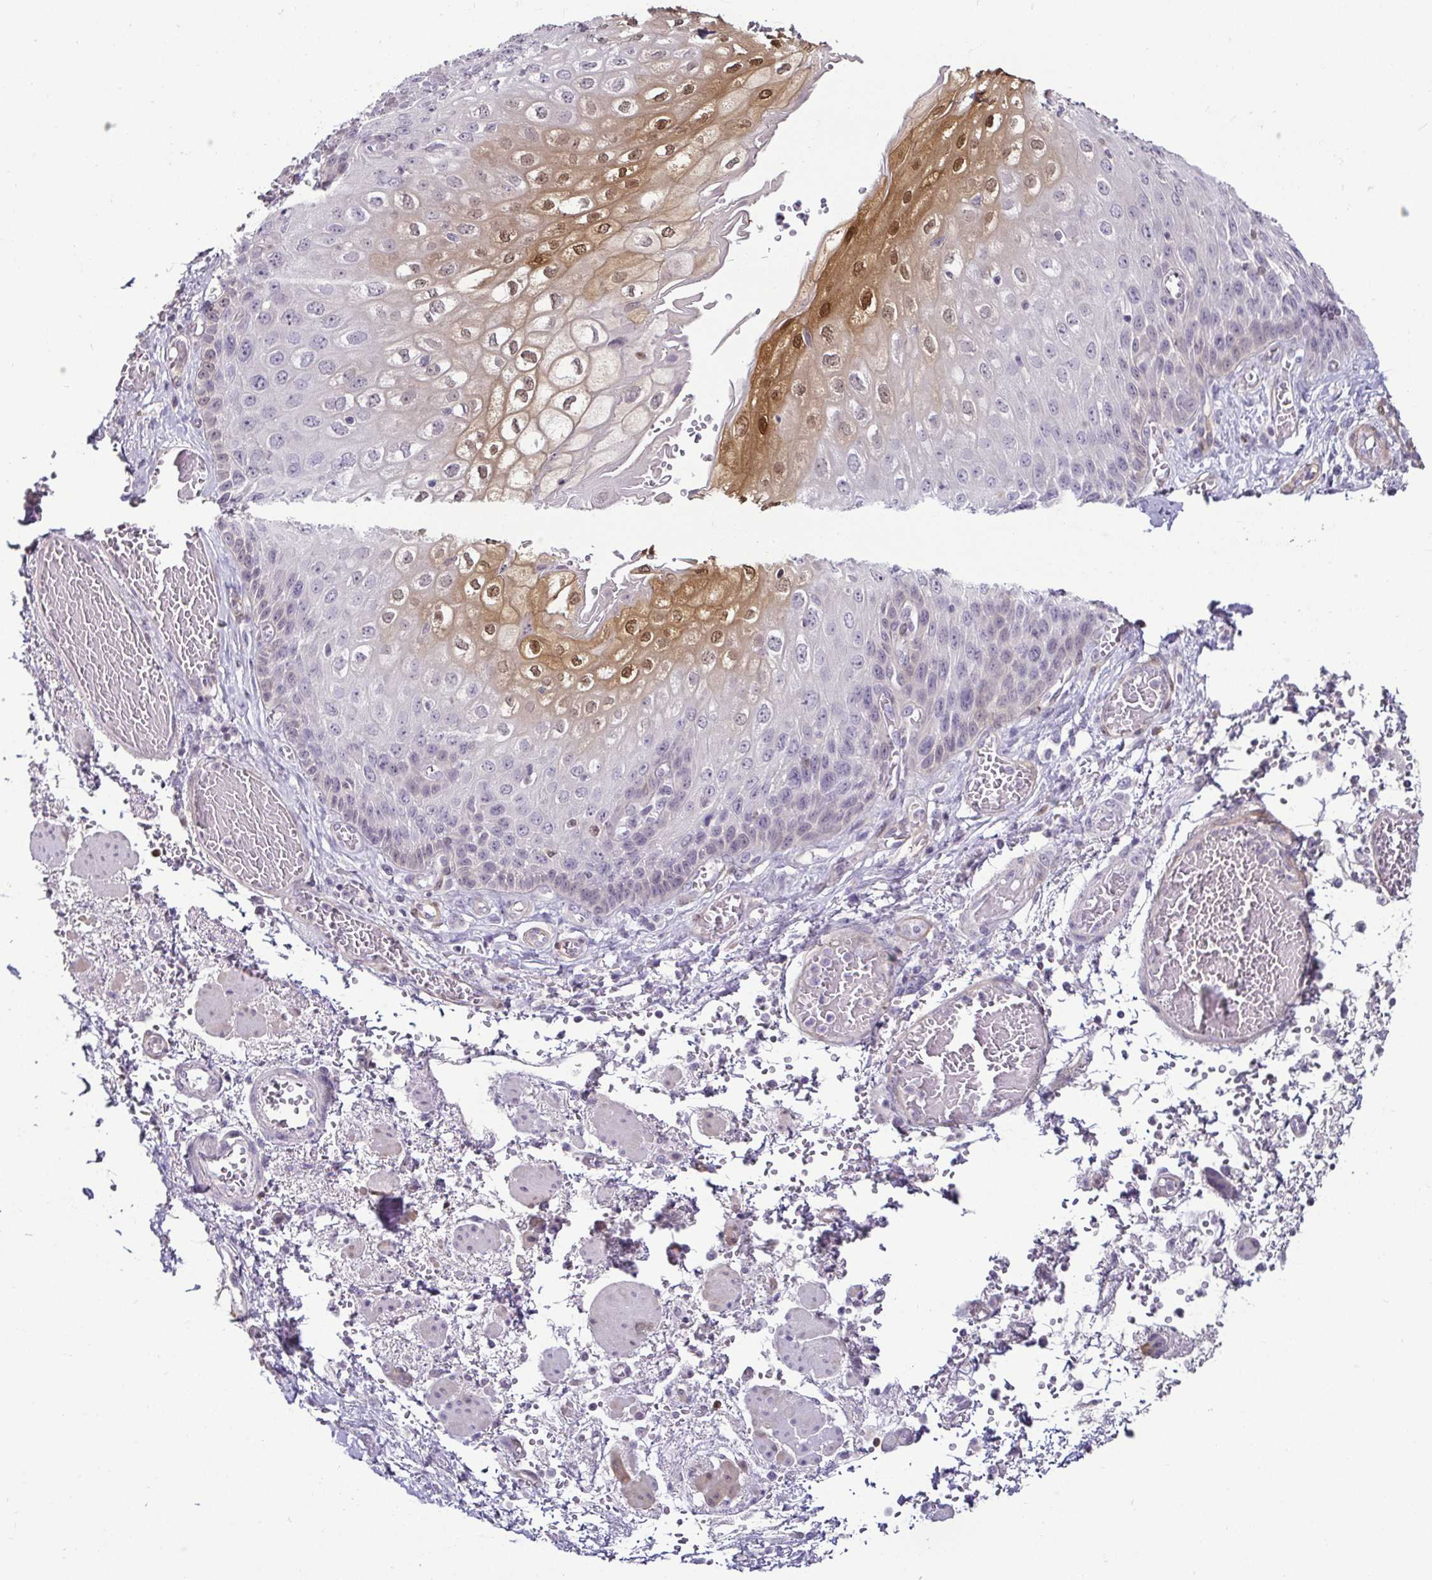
{"staining": {"intensity": "moderate", "quantity": "<25%", "location": "cytoplasmic/membranous,nuclear"}, "tissue": "esophagus", "cell_type": "Squamous epithelial cells", "image_type": "normal", "snomed": [{"axis": "morphology", "description": "Normal tissue, NOS"}, {"axis": "morphology", "description": "Adenocarcinoma, NOS"}, {"axis": "topography", "description": "Esophagus"}], "caption": "Brown immunohistochemical staining in unremarkable human esophagus reveals moderate cytoplasmic/membranous,nuclear expression in approximately <25% of squamous epithelial cells. (IHC, brightfield microscopy, high magnification).", "gene": "HOPX", "patient": {"sex": "male", "age": 81}}